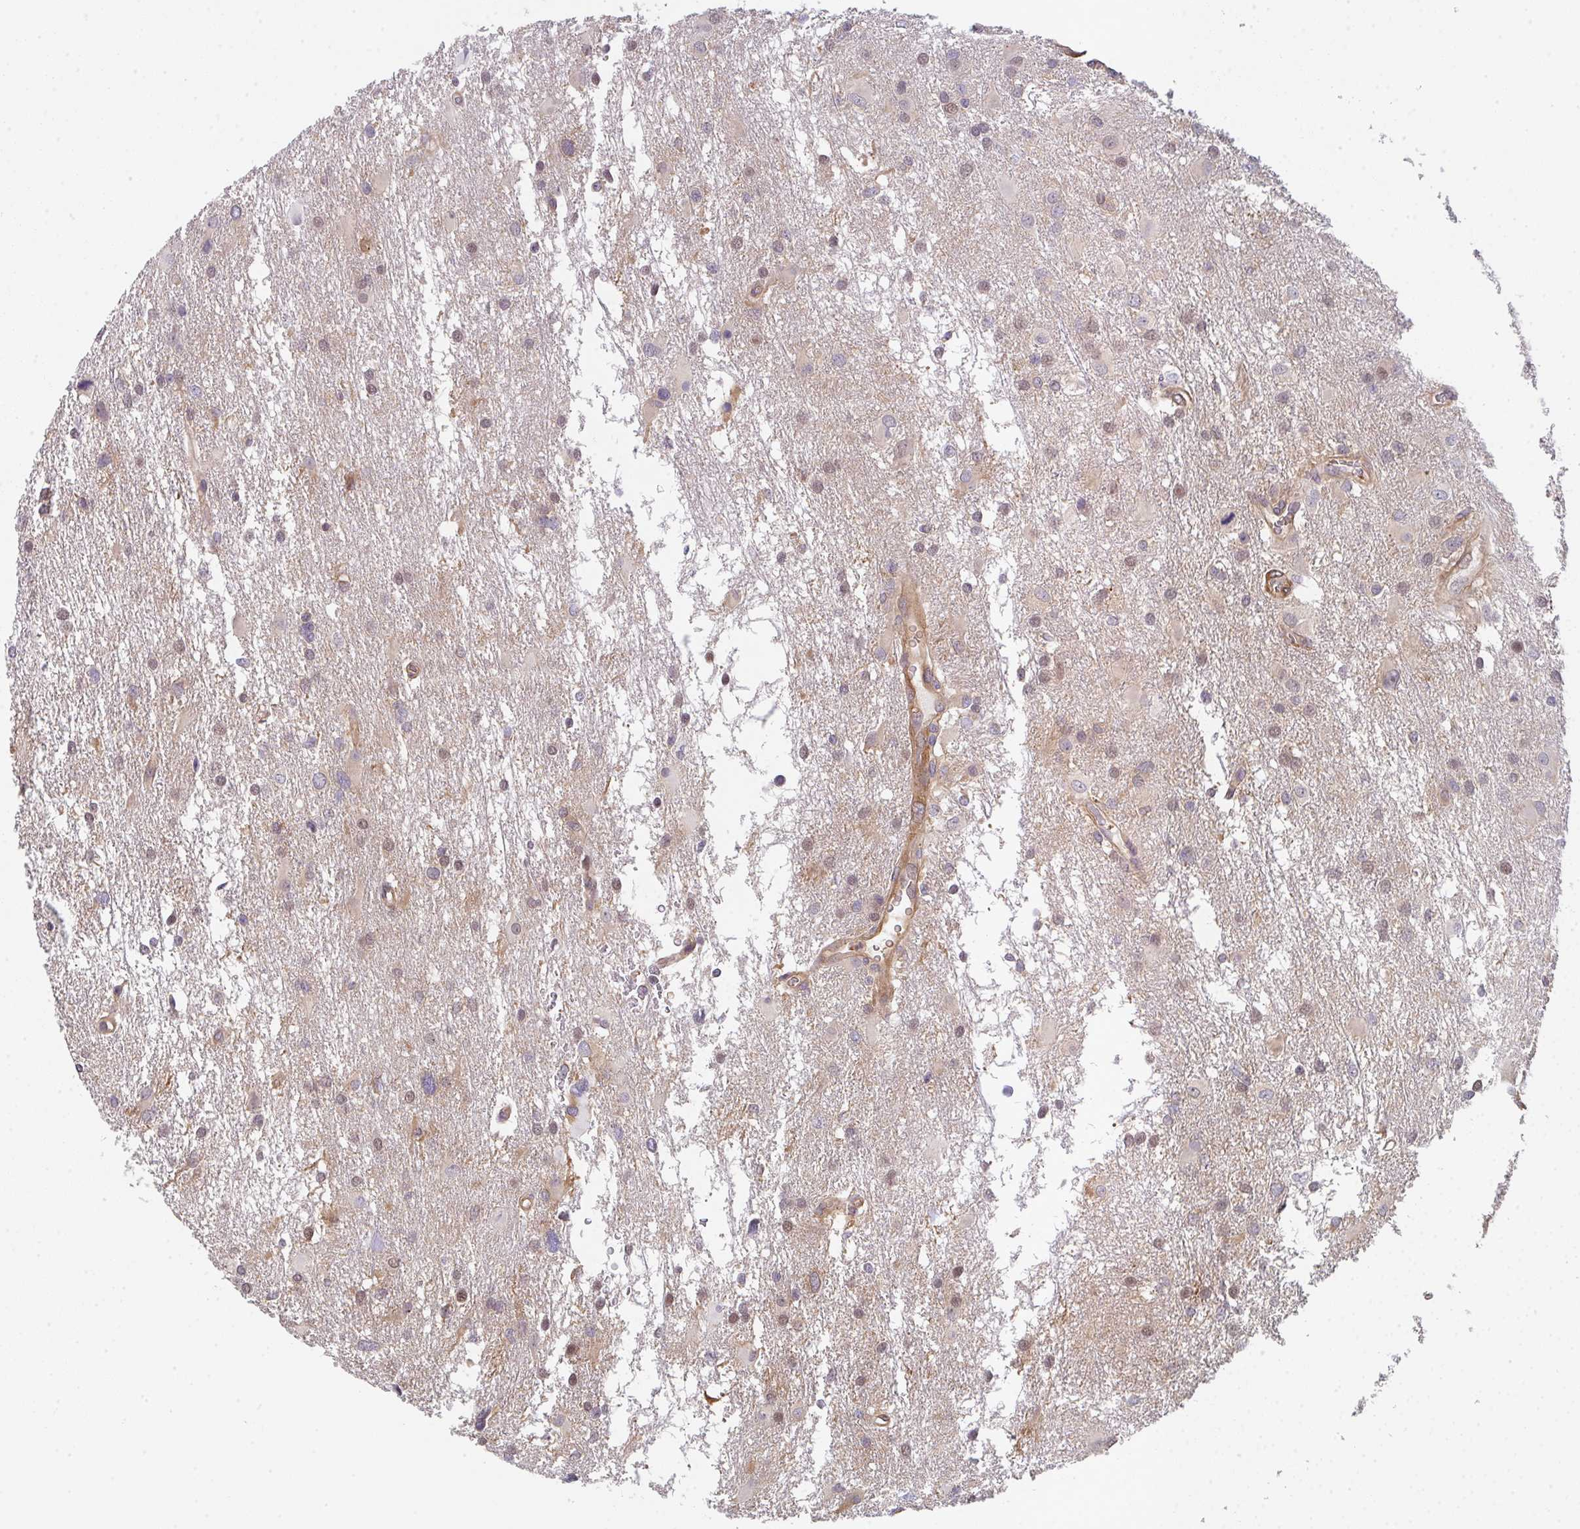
{"staining": {"intensity": "weak", "quantity": "25%-75%", "location": "cytoplasmic/membranous,nuclear"}, "tissue": "glioma", "cell_type": "Tumor cells", "image_type": "cancer", "snomed": [{"axis": "morphology", "description": "Glioma, malignant, High grade"}, {"axis": "topography", "description": "Brain"}], "caption": "Immunohistochemical staining of human malignant glioma (high-grade) displays low levels of weak cytoplasmic/membranous and nuclear staining in approximately 25%-75% of tumor cells.", "gene": "TMEM229A", "patient": {"sex": "male", "age": 53}}